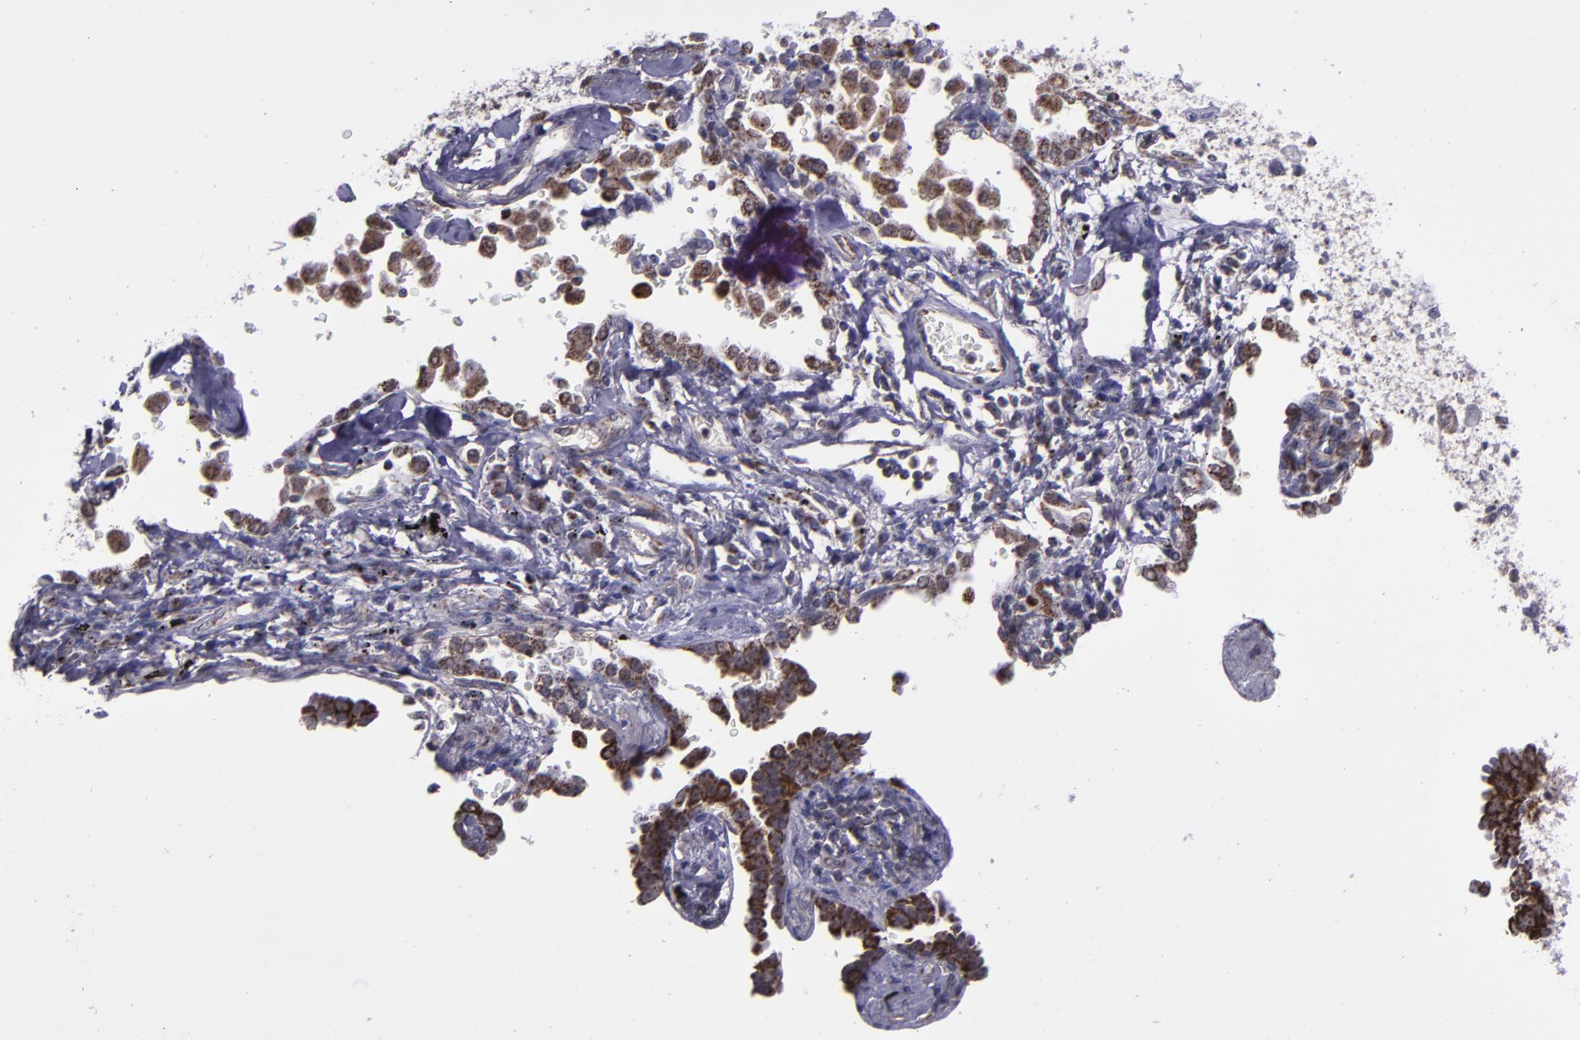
{"staining": {"intensity": "strong", "quantity": ">75%", "location": "cytoplasmic/membranous"}, "tissue": "lung cancer", "cell_type": "Tumor cells", "image_type": "cancer", "snomed": [{"axis": "morphology", "description": "Adenocarcinoma, NOS"}, {"axis": "topography", "description": "Lung"}], "caption": "About >75% of tumor cells in human adenocarcinoma (lung) exhibit strong cytoplasmic/membranous protein expression as visualized by brown immunohistochemical staining.", "gene": "LONP1", "patient": {"sex": "female", "age": 64}}